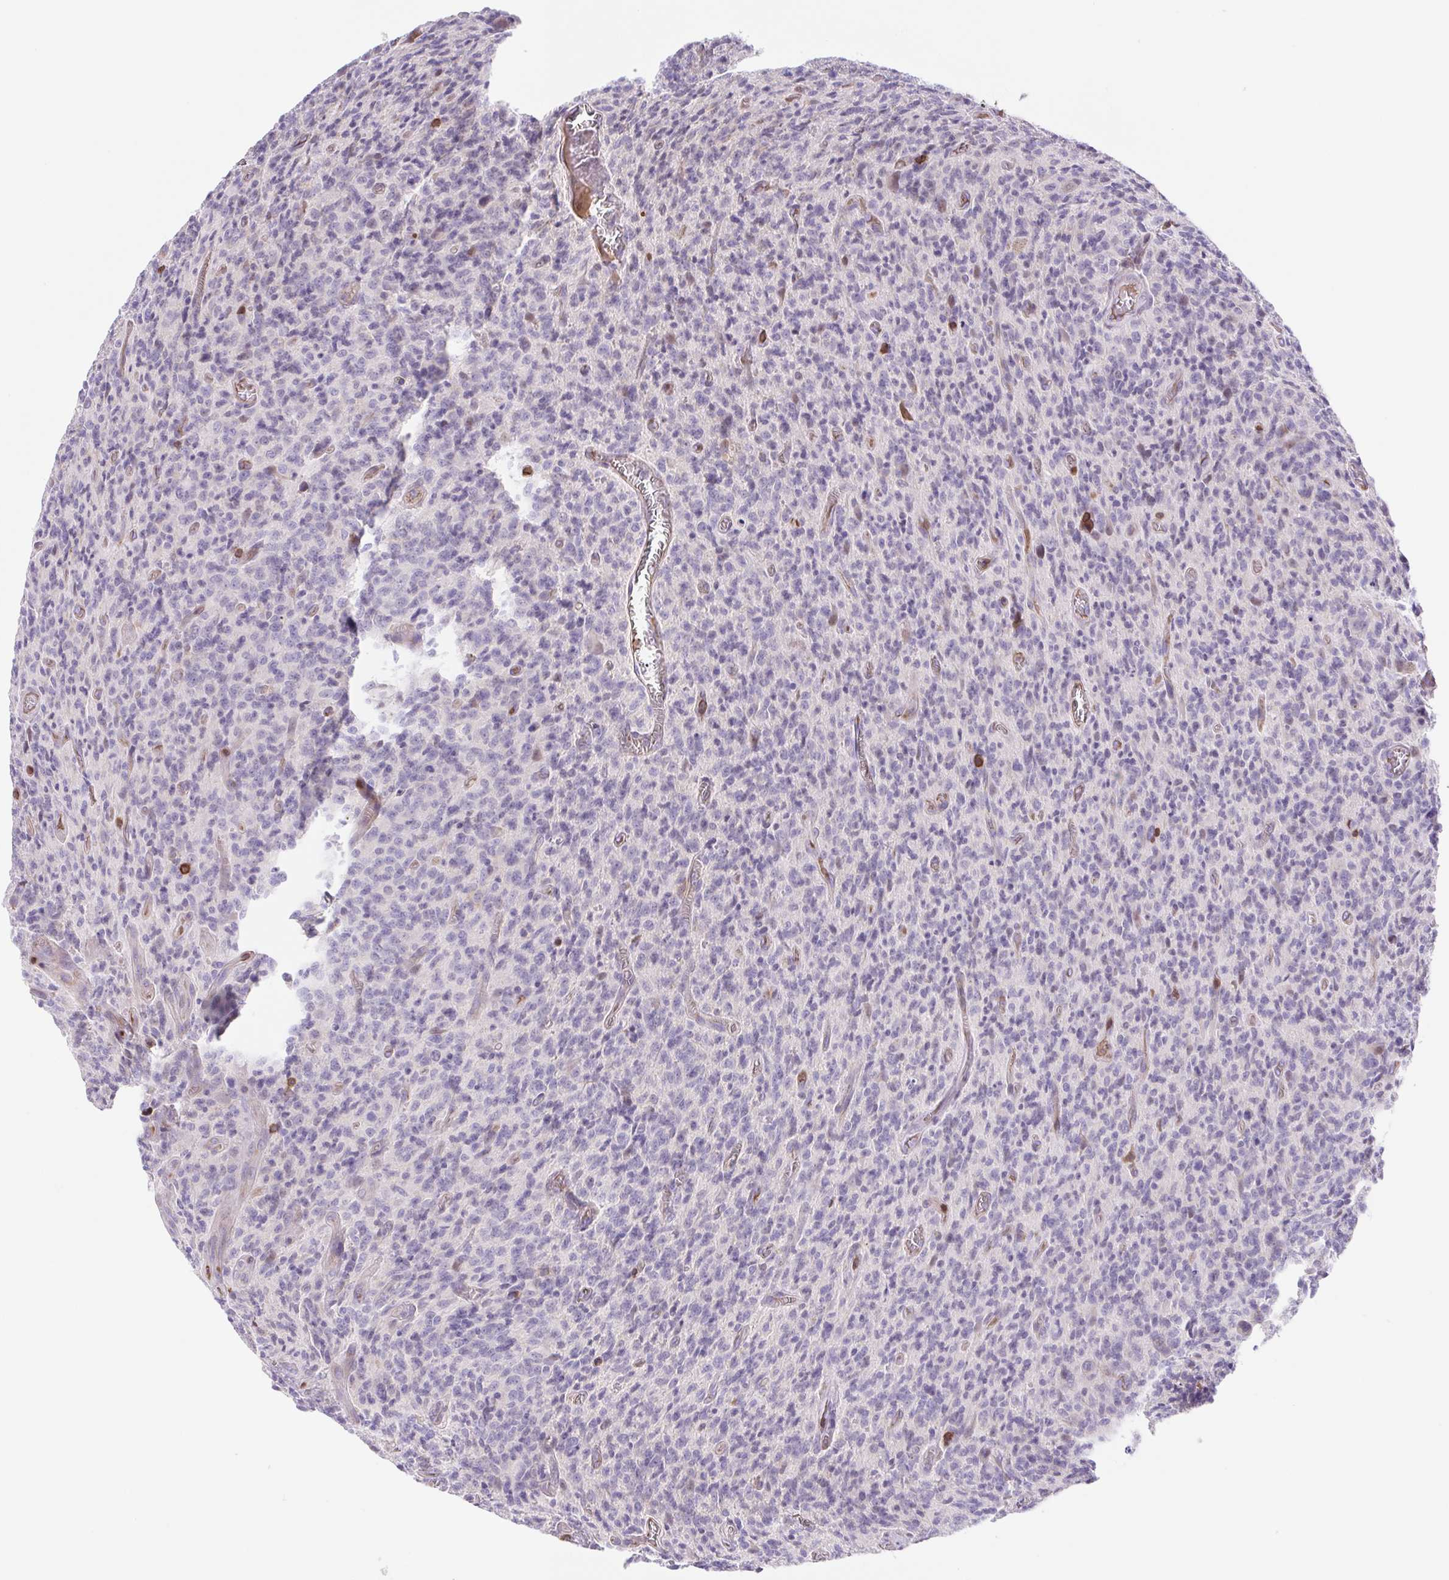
{"staining": {"intensity": "negative", "quantity": "none", "location": "none"}, "tissue": "glioma", "cell_type": "Tumor cells", "image_type": "cancer", "snomed": [{"axis": "morphology", "description": "Glioma, malignant, High grade"}, {"axis": "topography", "description": "Brain"}], "caption": "Tumor cells show no significant protein staining in malignant glioma (high-grade).", "gene": "TPRG1", "patient": {"sex": "male", "age": 76}}